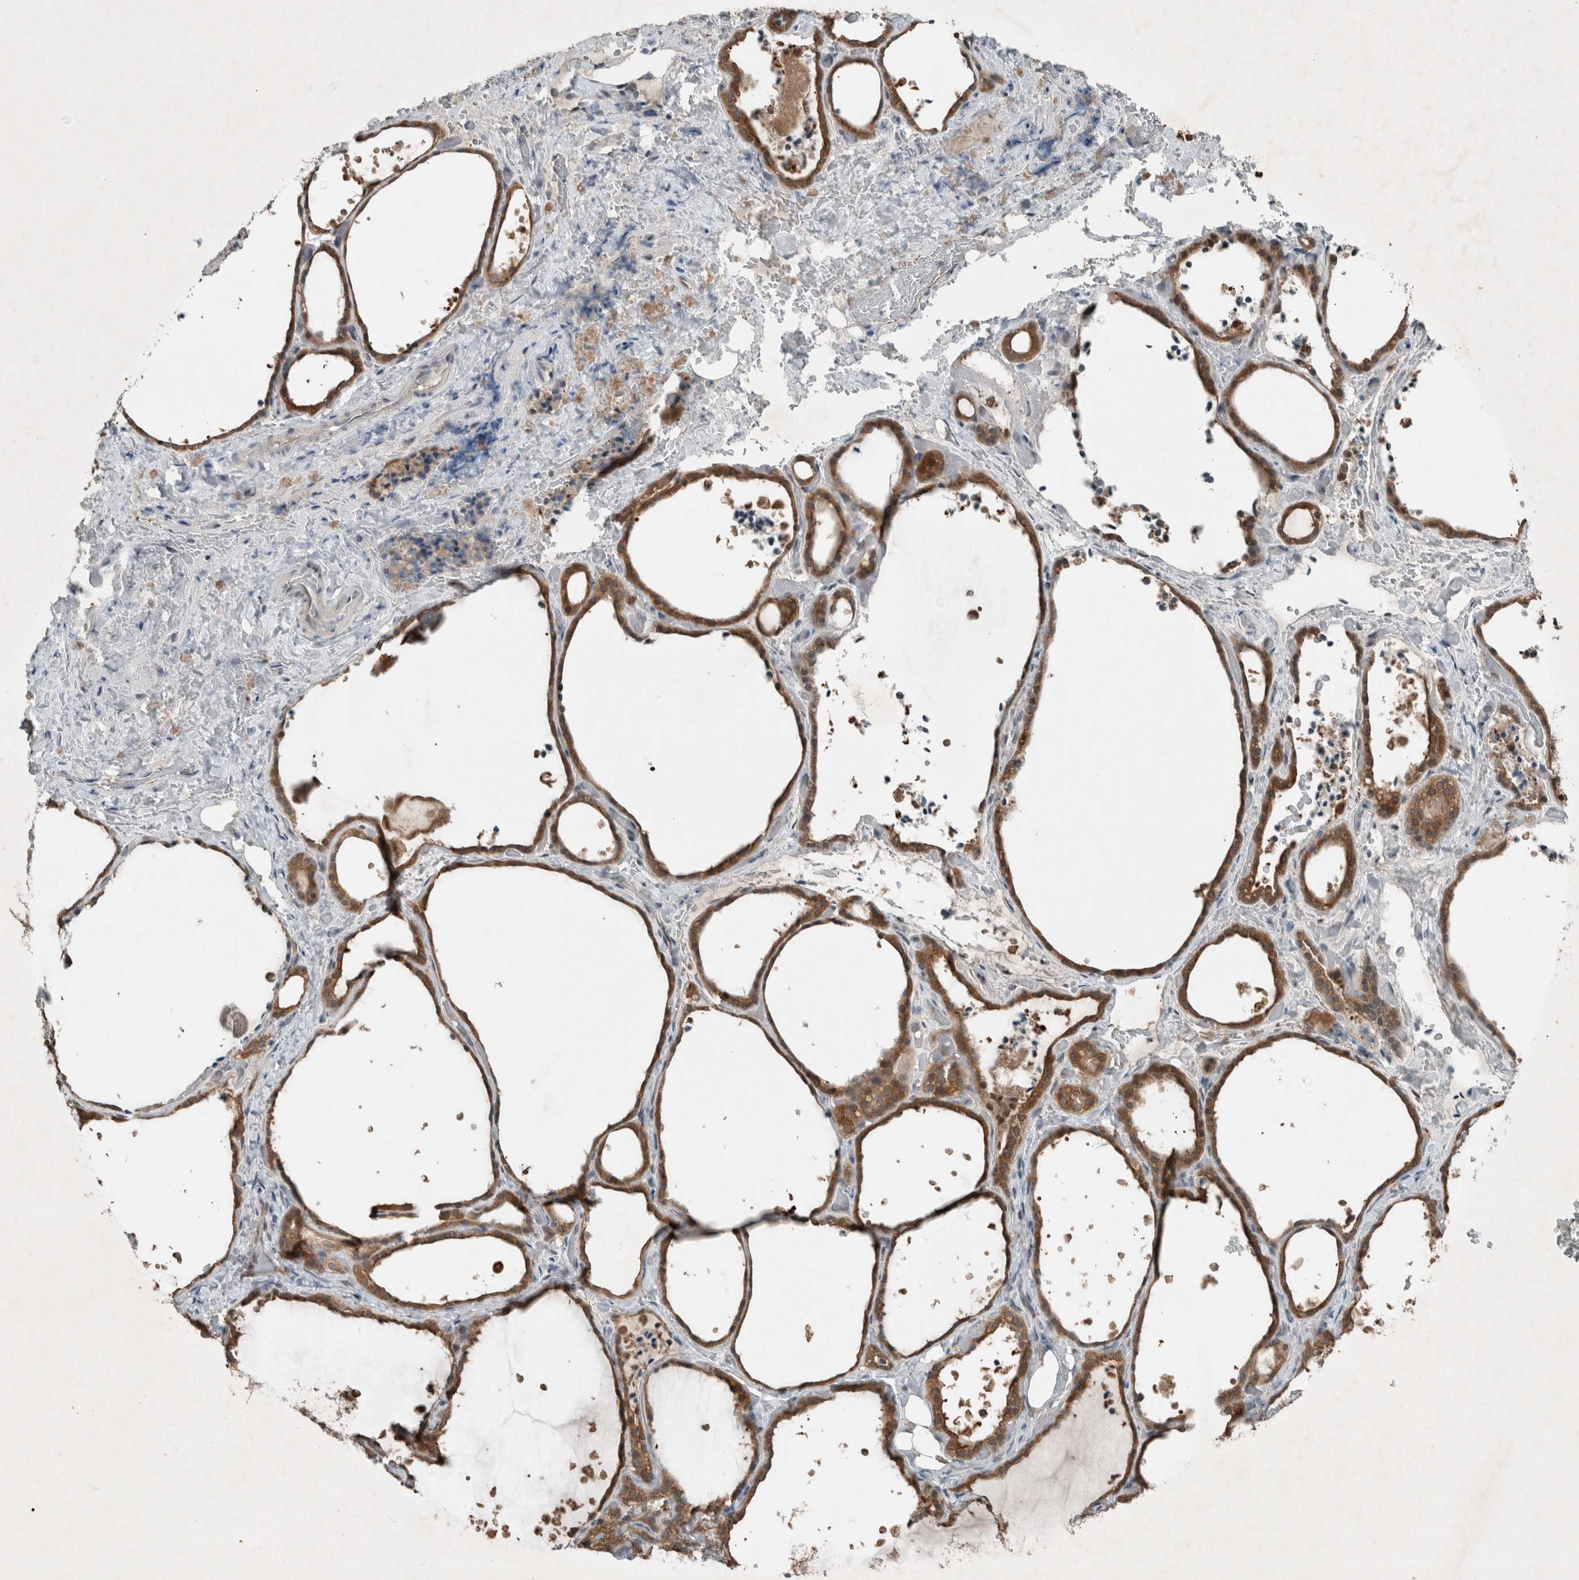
{"staining": {"intensity": "moderate", "quantity": ">75%", "location": "cytoplasmic/membranous"}, "tissue": "thyroid gland", "cell_type": "Glandular cells", "image_type": "normal", "snomed": [{"axis": "morphology", "description": "Normal tissue, NOS"}, {"axis": "topography", "description": "Thyroid gland"}], "caption": "Approximately >75% of glandular cells in normal thyroid gland demonstrate moderate cytoplasmic/membranous protein positivity as visualized by brown immunohistochemical staining.", "gene": "ENSG00000285245", "patient": {"sex": "female", "age": 44}}